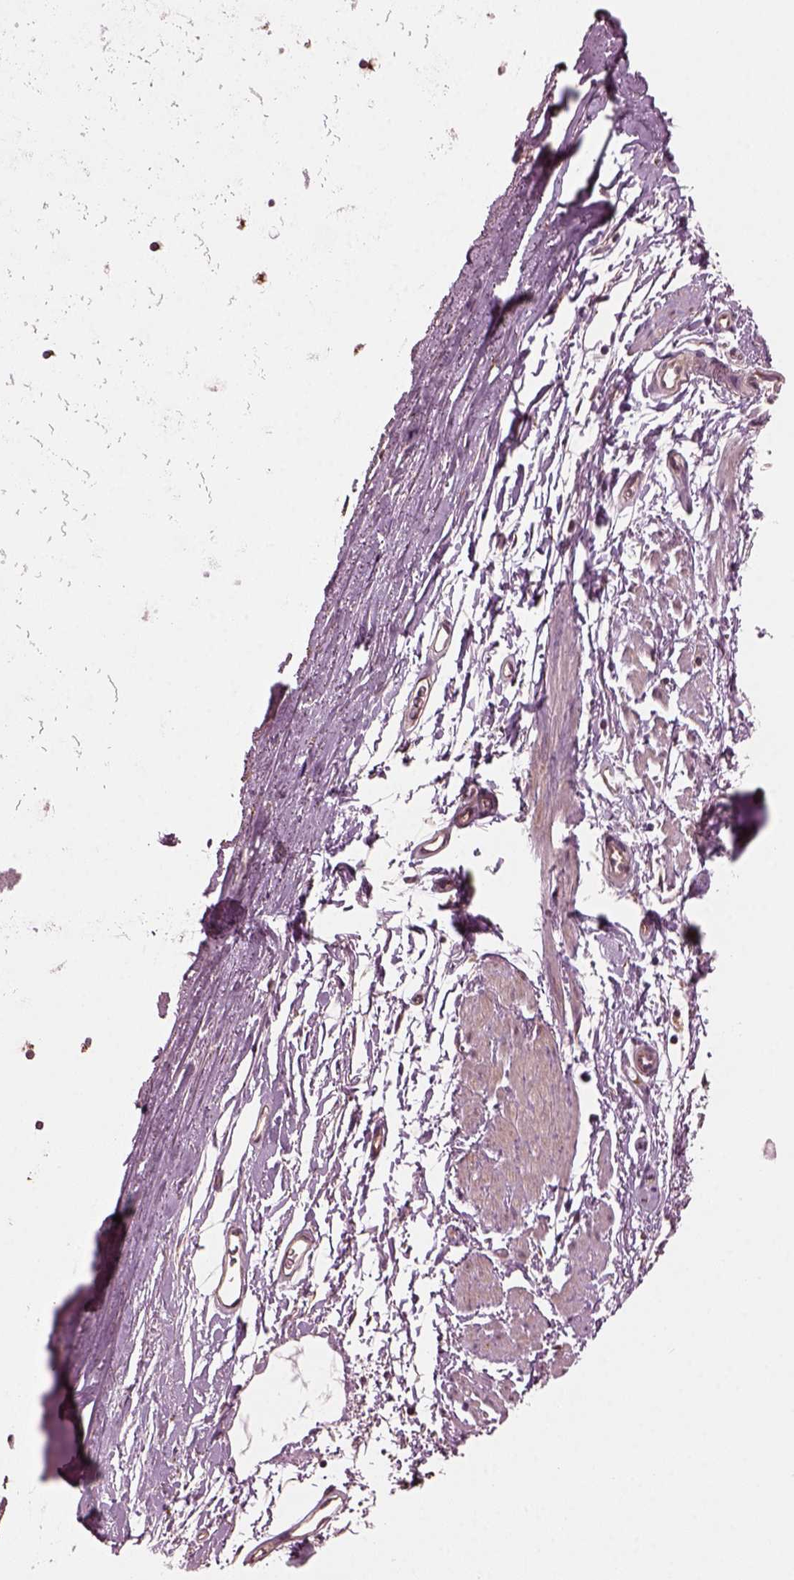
{"staining": {"intensity": "moderate", "quantity": ">75%", "location": "cytoplasmic/membranous,nuclear"}, "tissue": "bronchus", "cell_type": "Respiratory epithelial cells", "image_type": "normal", "snomed": [{"axis": "morphology", "description": "Normal tissue, NOS"}, {"axis": "topography", "description": "Lymph node"}, {"axis": "topography", "description": "Bronchus"}], "caption": "The histopathology image exhibits immunohistochemical staining of normal bronchus. There is moderate cytoplasmic/membranous,nuclear staining is appreciated in approximately >75% of respiratory epithelial cells.", "gene": "RUFY3", "patient": {"sex": "female", "age": 70}}